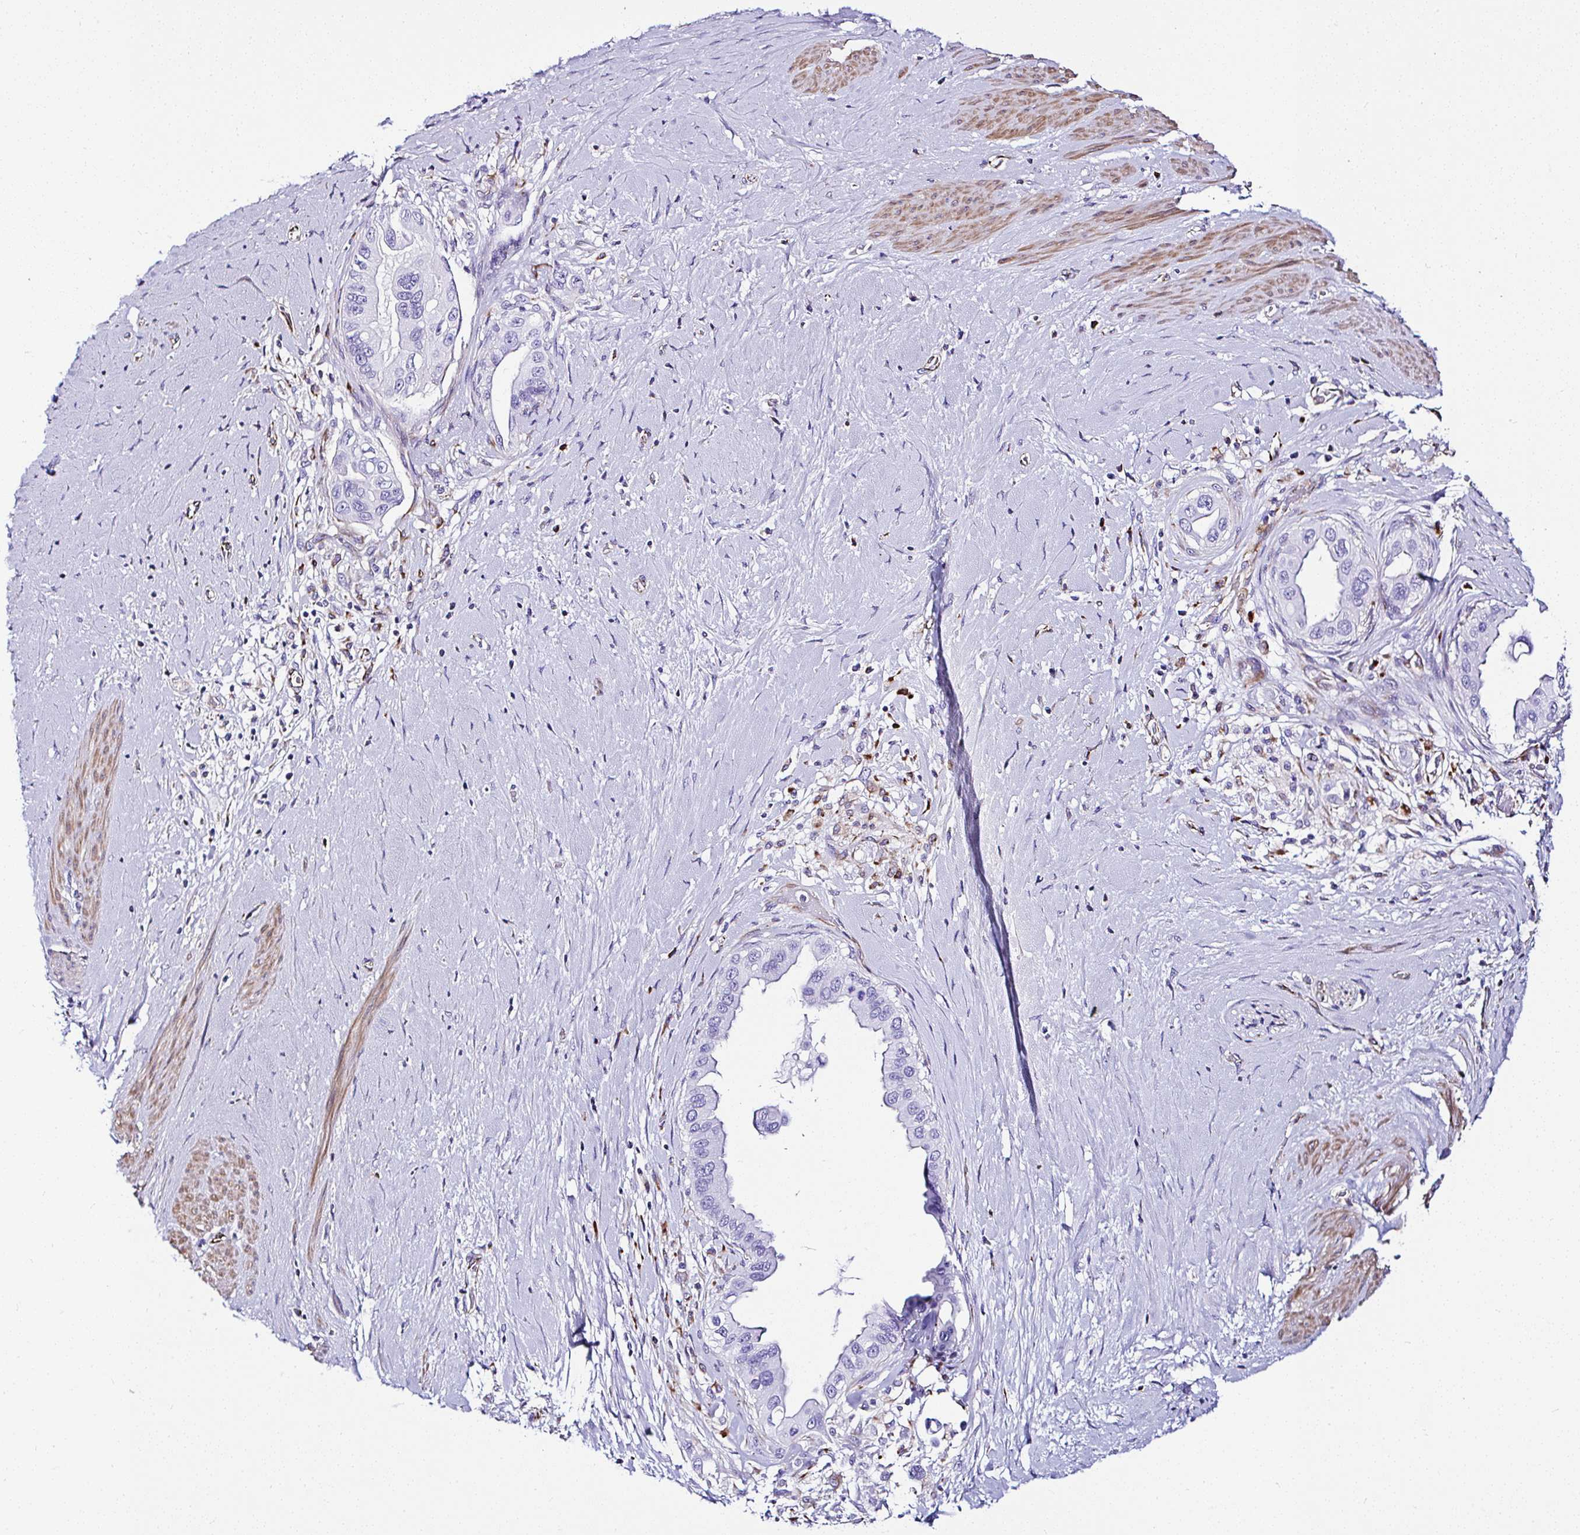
{"staining": {"intensity": "negative", "quantity": "none", "location": "none"}, "tissue": "pancreatic cancer", "cell_type": "Tumor cells", "image_type": "cancer", "snomed": [{"axis": "morphology", "description": "Adenocarcinoma, NOS"}, {"axis": "topography", "description": "Pancreas"}], "caption": "IHC micrograph of neoplastic tissue: pancreatic adenocarcinoma stained with DAB exhibits no significant protein expression in tumor cells.", "gene": "DEPDC5", "patient": {"sex": "female", "age": 56}}